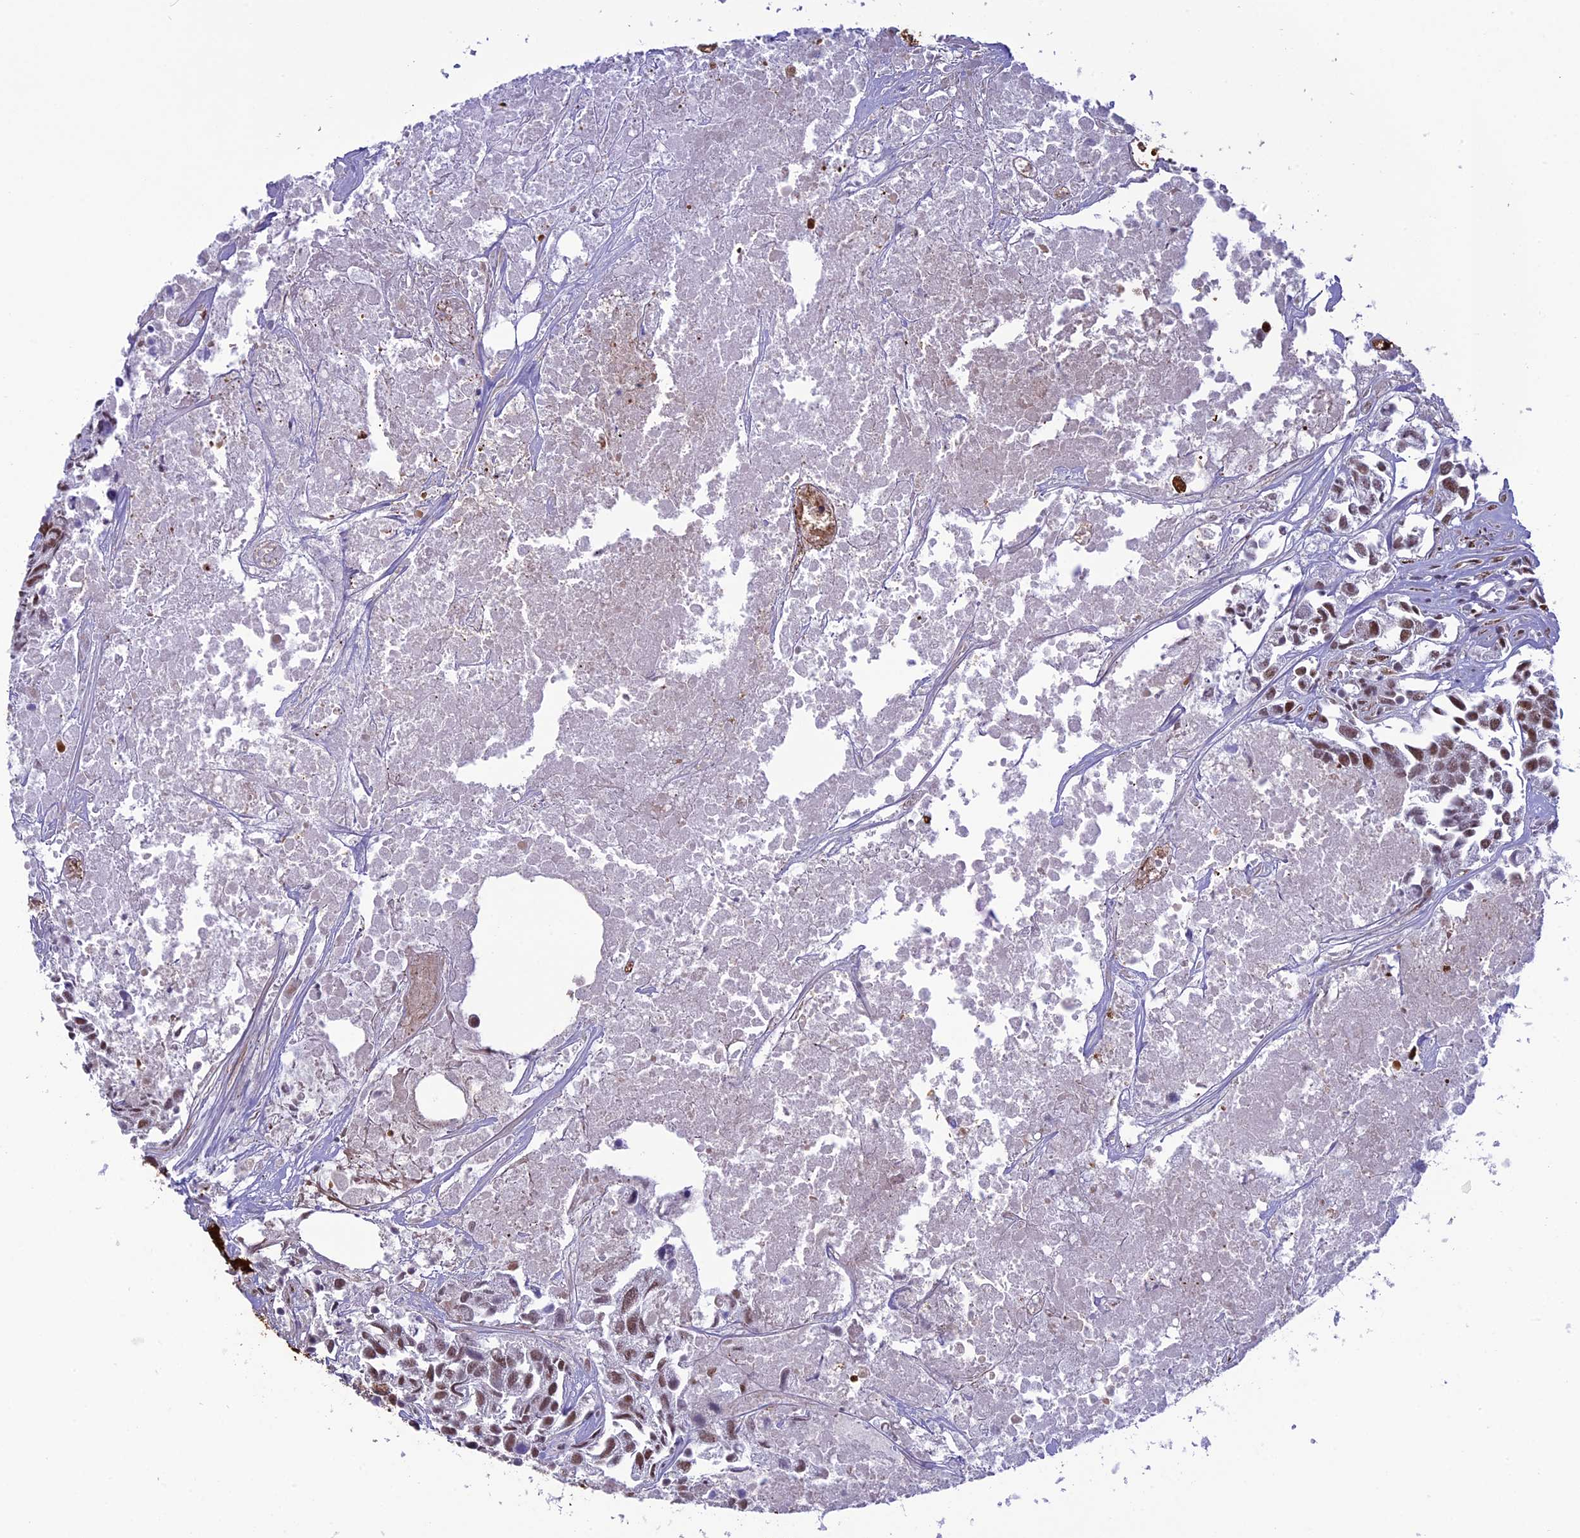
{"staining": {"intensity": "moderate", "quantity": ">75%", "location": "nuclear"}, "tissue": "urothelial cancer", "cell_type": "Tumor cells", "image_type": "cancer", "snomed": [{"axis": "morphology", "description": "Urothelial carcinoma, High grade"}, {"axis": "topography", "description": "Urinary bladder"}], "caption": "This image reveals urothelial cancer stained with immunohistochemistry to label a protein in brown. The nuclear of tumor cells show moderate positivity for the protein. Nuclei are counter-stained blue.", "gene": "MPHOSPH8", "patient": {"sex": "female", "age": 75}}